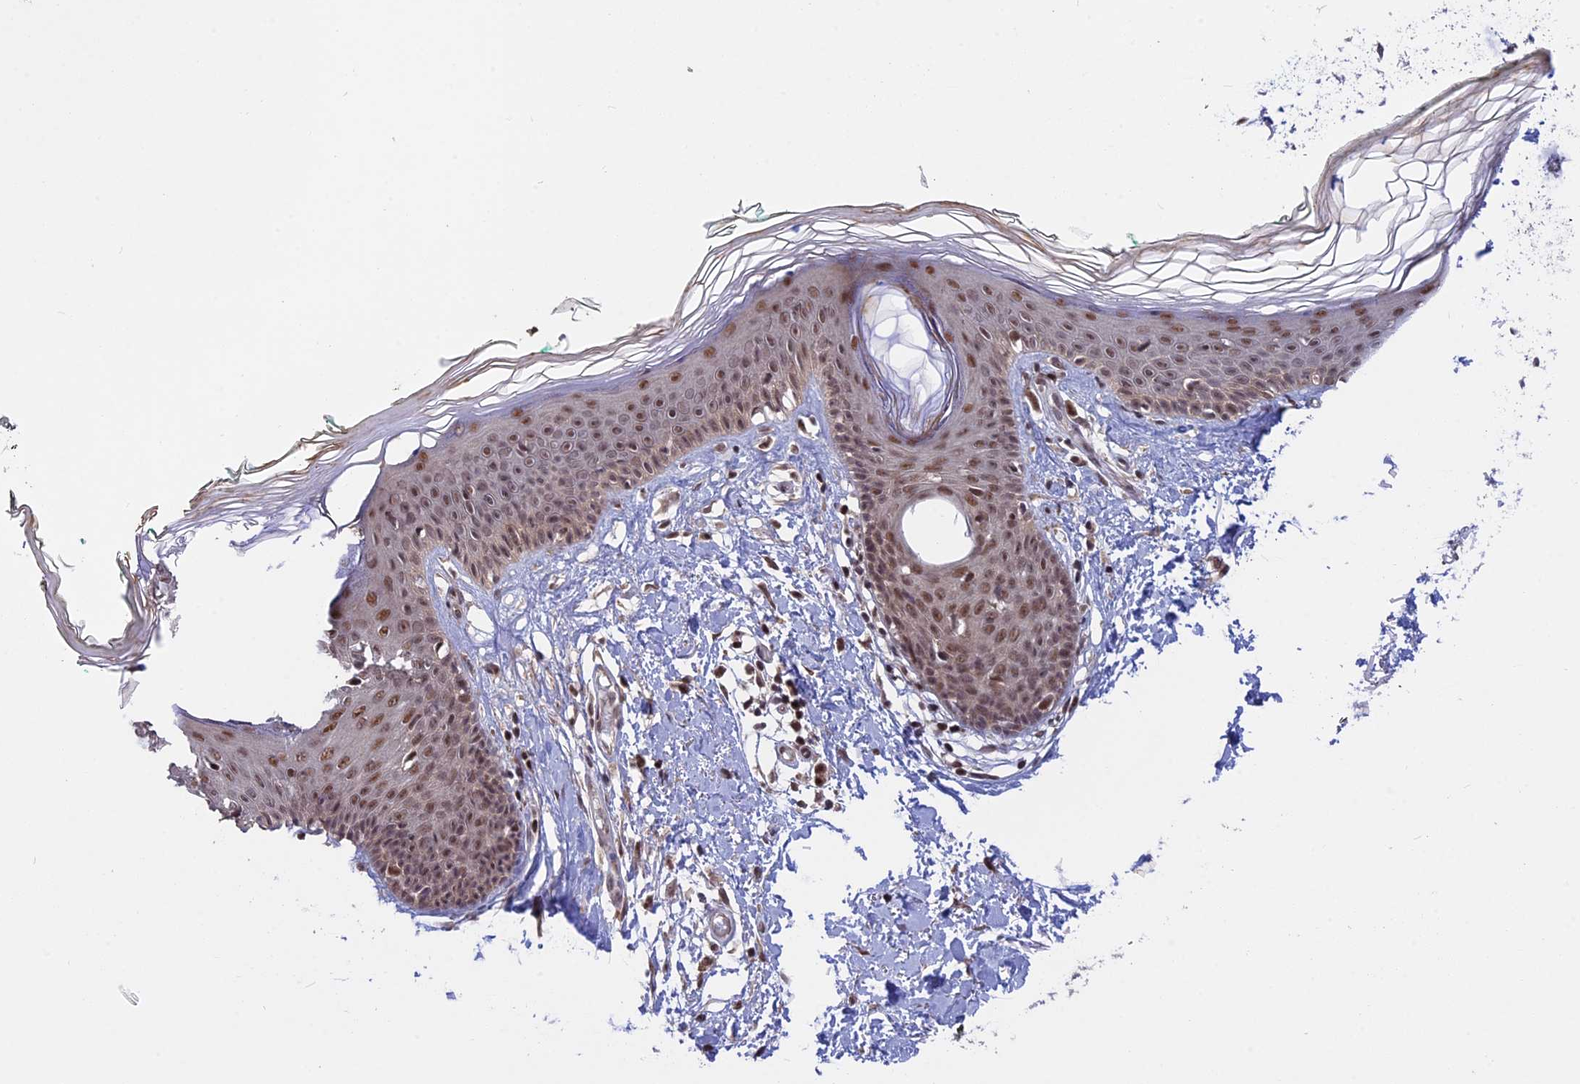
{"staining": {"intensity": "moderate", "quantity": ">75%", "location": "nuclear"}, "tissue": "skin", "cell_type": "Fibroblasts", "image_type": "normal", "snomed": [{"axis": "morphology", "description": "Normal tissue, NOS"}, {"axis": "topography", "description": "Skin"}], "caption": "A brown stain highlights moderate nuclear positivity of a protein in fibroblasts of normal human skin.", "gene": "POLR2C", "patient": {"sex": "male", "age": 62}}